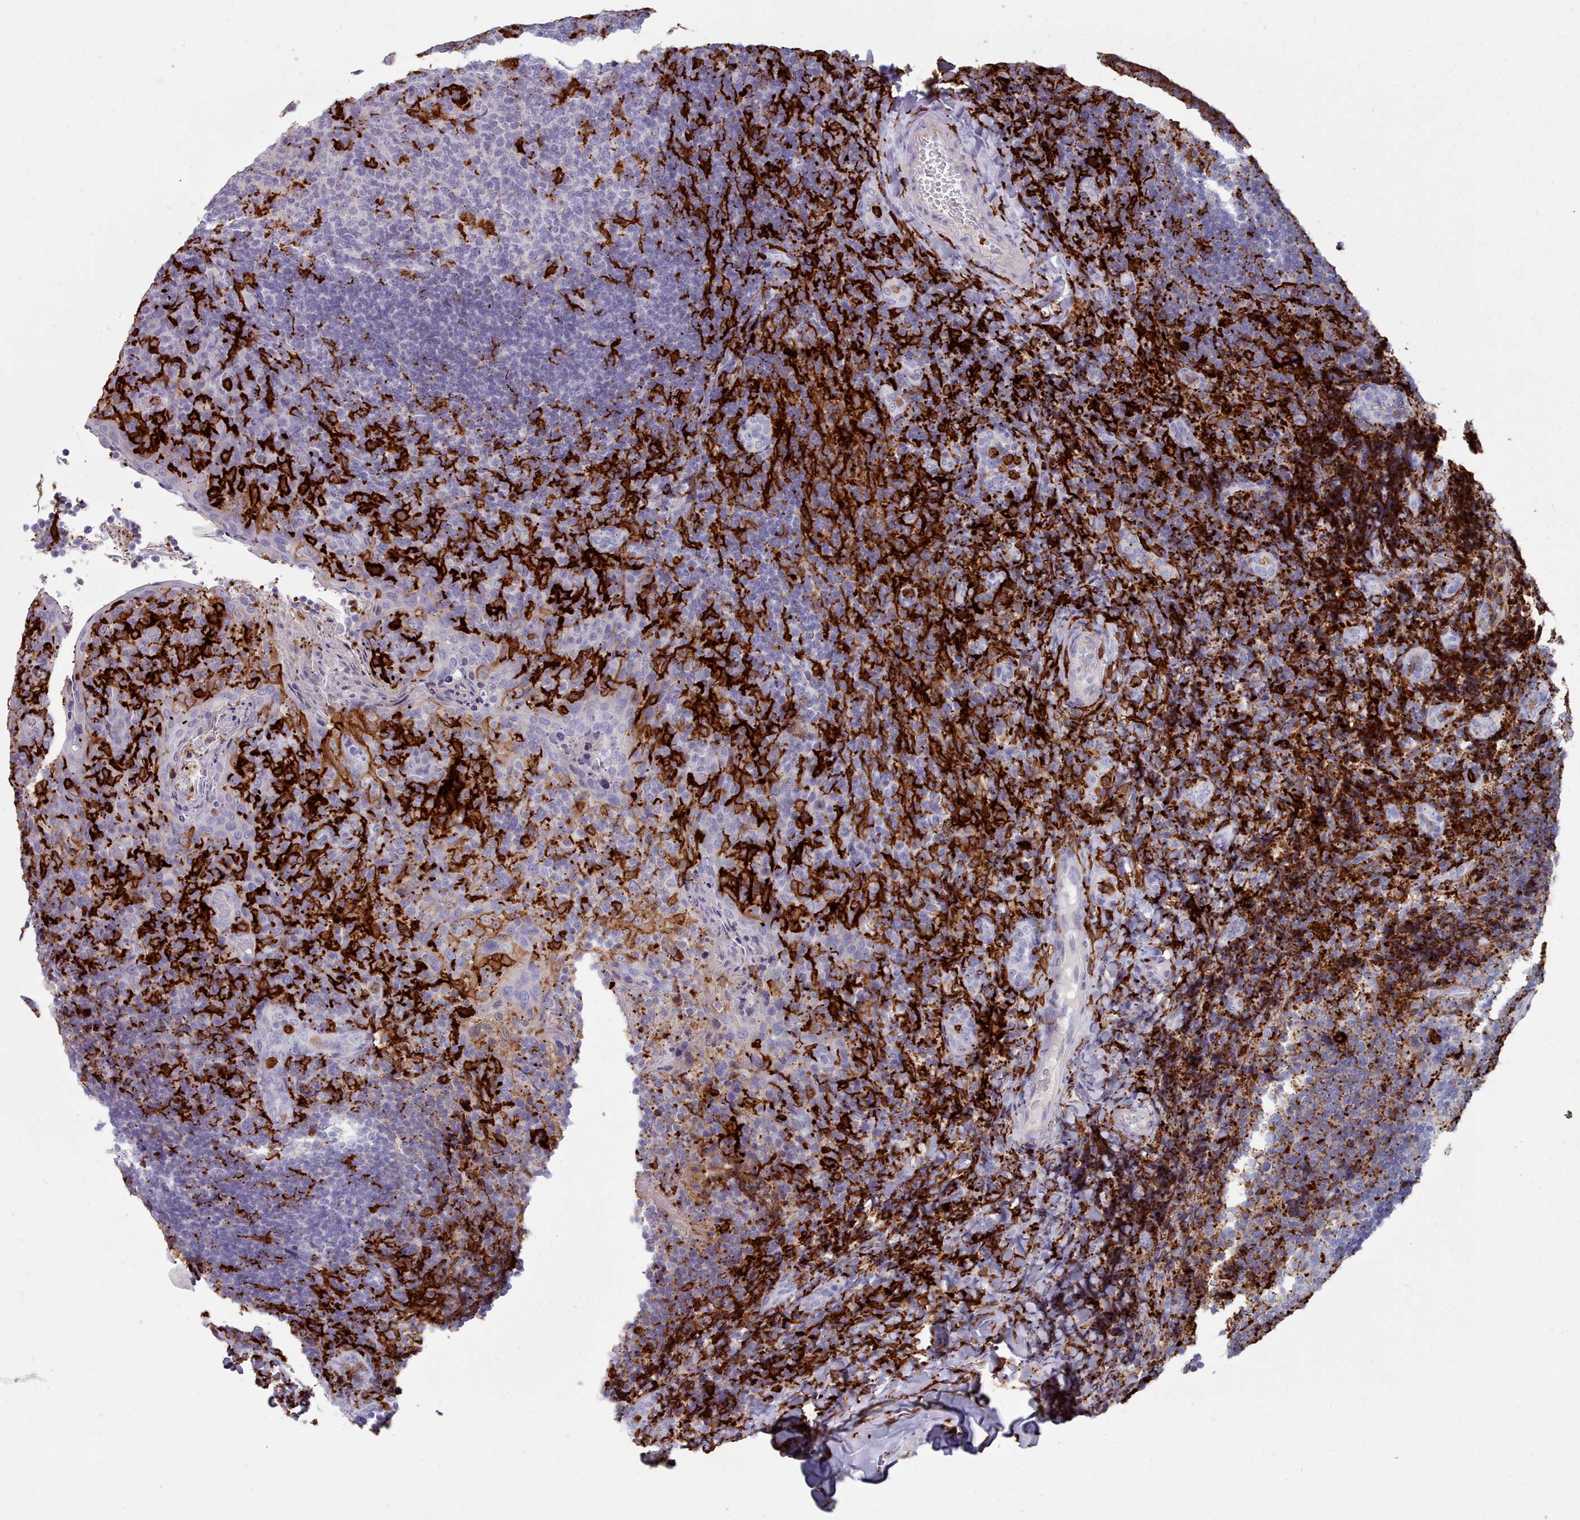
{"staining": {"intensity": "strong", "quantity": "<25%", "location": "cytoplasmic/membranous"}, "tissue": "tonsil", "cell_type": "Germinal center cells", "image_type": "normal", "snomed": [{"axis": "morphology", "description": "Normal tissue, NOS"}, {"axis": "topography", "description": "Tonsil"}], "caption": "Brown immunohistochemical staining in benign tonsil exhibits strong cytoplasmic/membranous staining in about <25% of germinal center cells. (DAB (3,3'-diaminobenzidine) = brown stain, brightfield microscopy at high magnification).", "gene": "AIF1", "patient": {"sex": "female", "age": 10}}